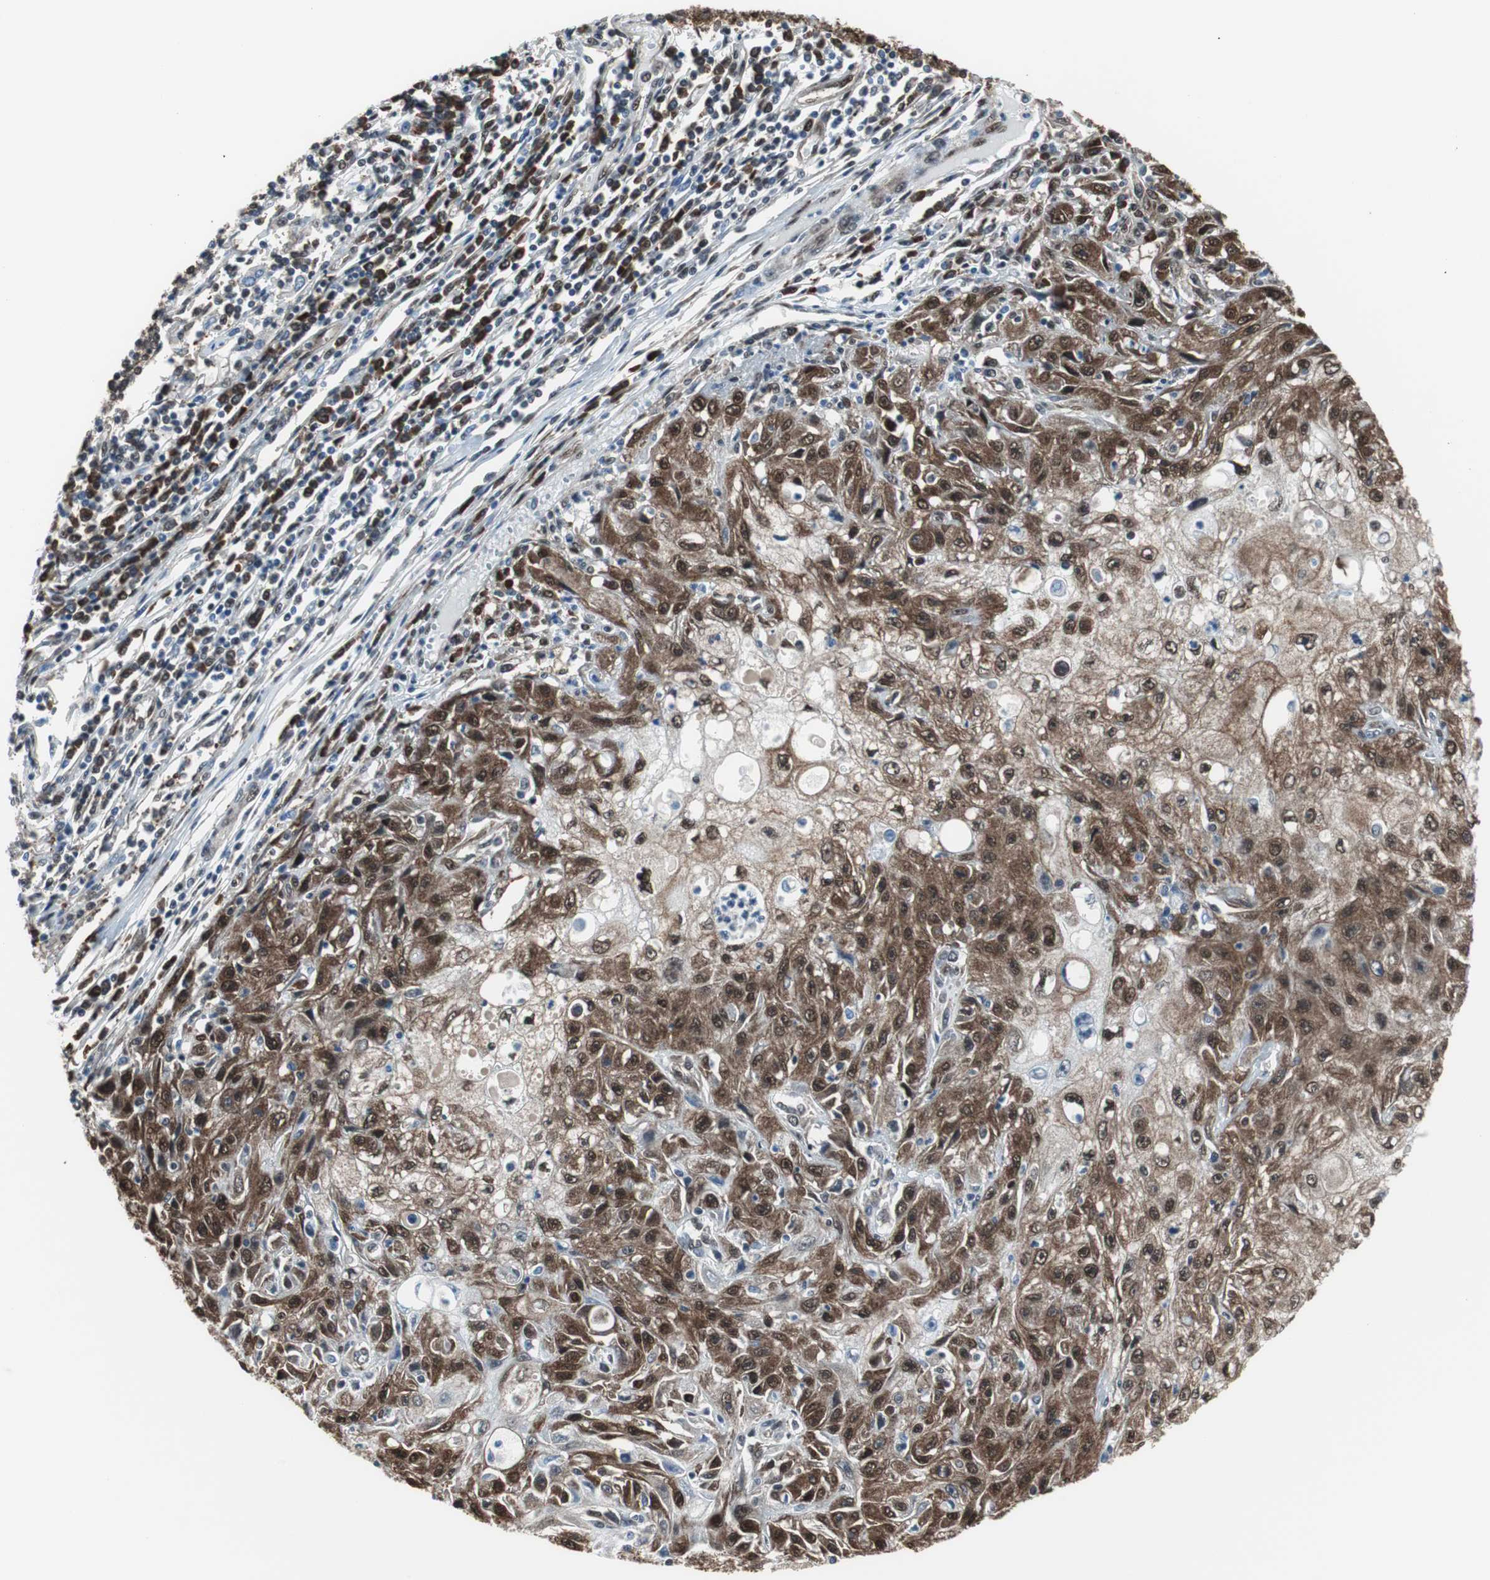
{"staining": {"intensity": "moderate", "quantity": ">75%", "location": "cytoplasmic/membranous,nuclear"}, "tissue": "skin cancer", "cell_type": "Tumor cells", "image_type": "cancer", "snomed": [{"axis": "morphology", "description": "Squamous cell carcinoma, NOS"}, {"axis": "topography", "description": "Skin"}], "caption": "There is medium levels of moderate cytoplasmic/membranous and nuclear positivity in tumor cells of skin cancer (squamous cell carcinoma), as demonstrated by immunohistochemical staining (brown color).", "gene": "VCP", "patient": {"sex": "male", "age": 75}}